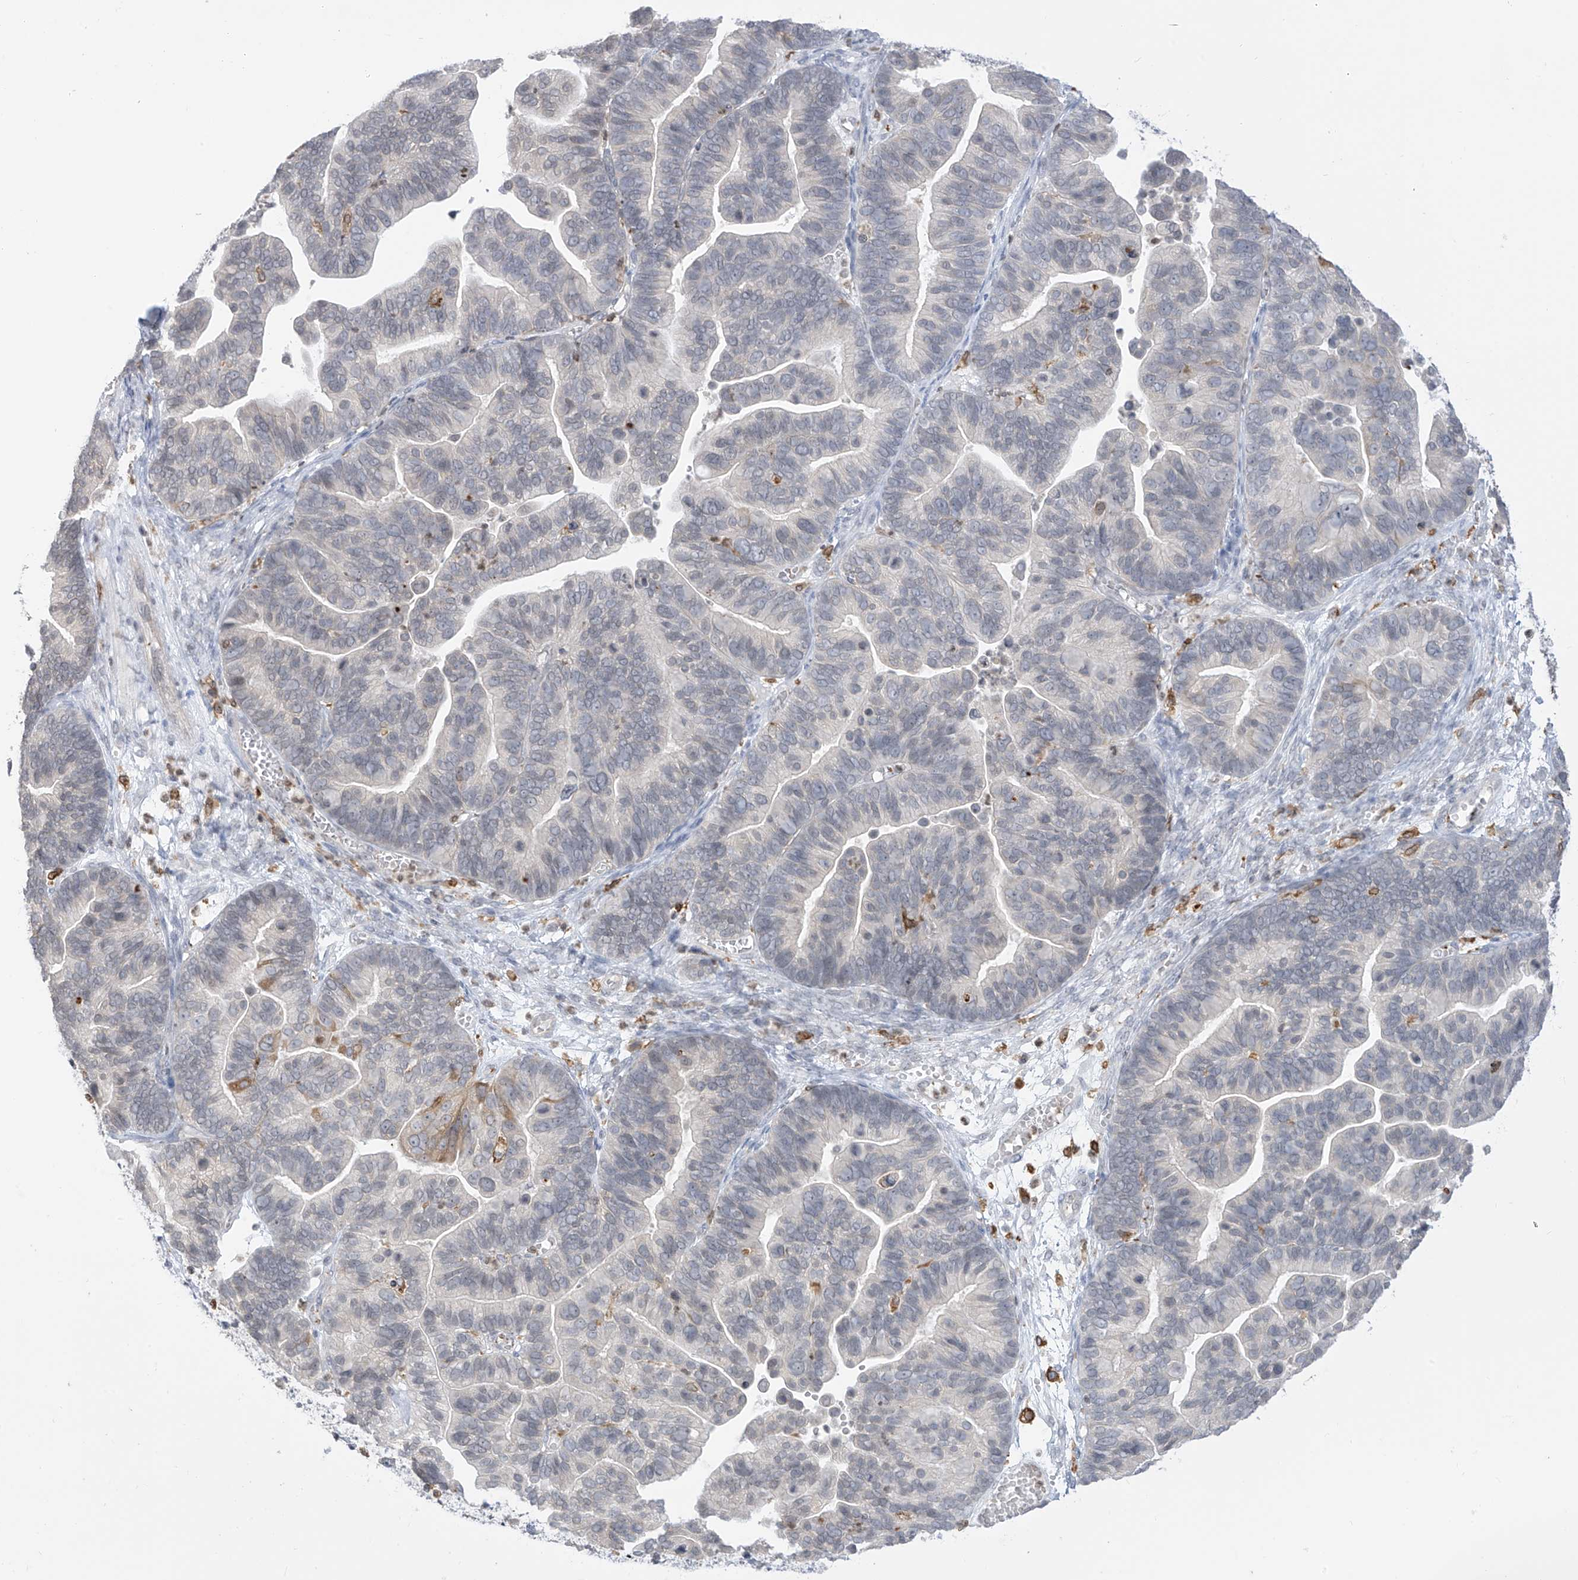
{"staining": {"intensity": "negative", "quantity": "none", "location": "none"}, "tissue": "ovarian cancer", "cell_type": "Tumor cells", "image_type": "cancer", "snomed": [{"axis": "morphology", "description": "Cystadenocarcinoma, serous, NOS"}, {"axis": "topography", "description": "Ovary"}], "caption": "A high-resolution image shows immunohistochemistry (IHC) staining of ovarian cancer, which exhibits no significant positivity in tumor cells.", "gene": "TBXAS1", "patient": {"sex": "female", "age": 56}}